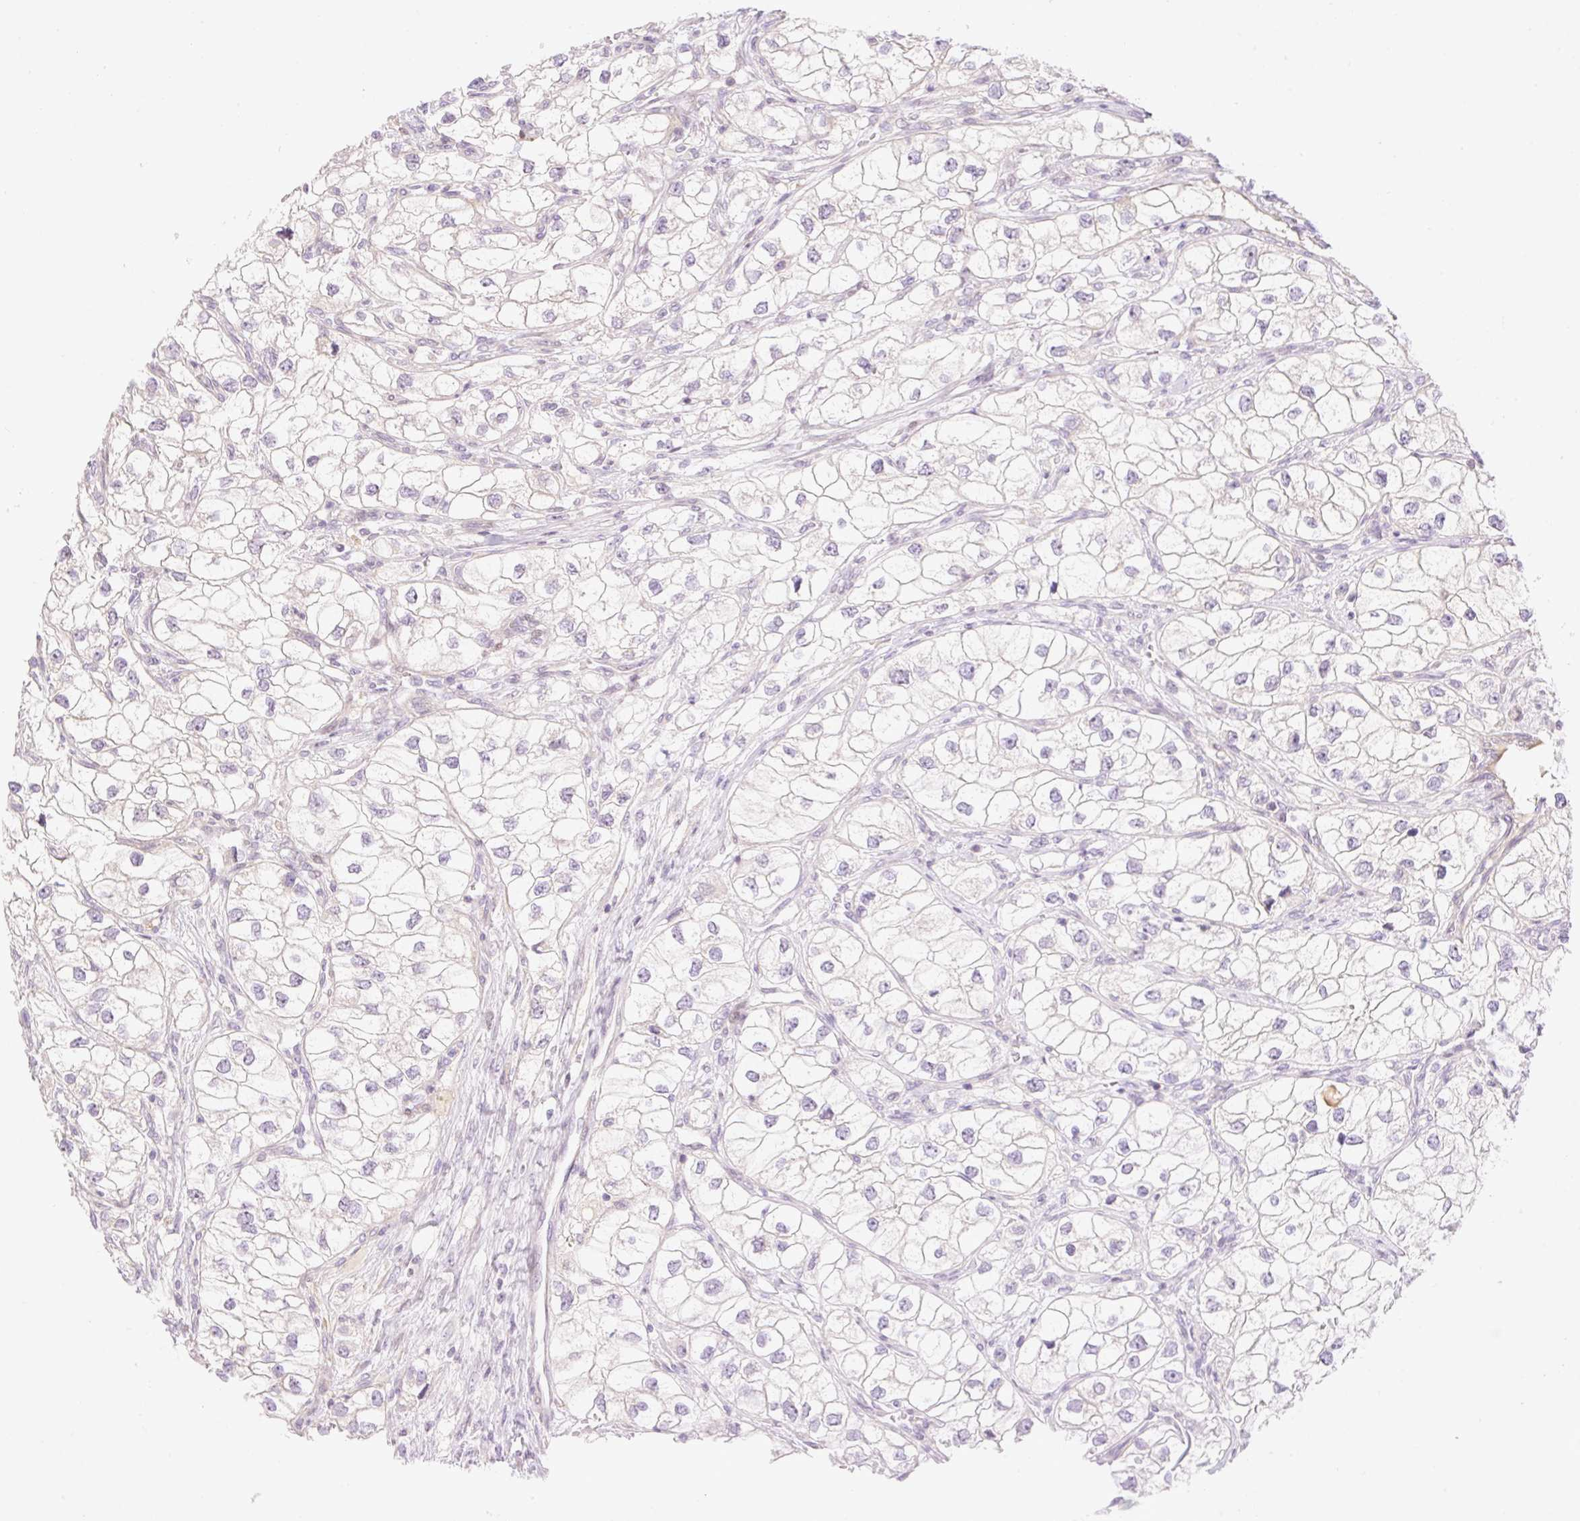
{"staining": {"intensity": "negative", "quantity": "none", "location": "none"}, "tissue": "renal cancer", "cell_type": "Tumor cells", "image_type": "cancer", "snomed": [{"axis": "morphology", "description": "Adenocarcinoma, NOS"}, {"axis": "topography", "description": "Kidney"}], "caption": "Tumor cells show no significant protein expression in adenocarcinoma (renal).", "gene": "ZNF394", "patient": {"sex": "male", "age": 59}}